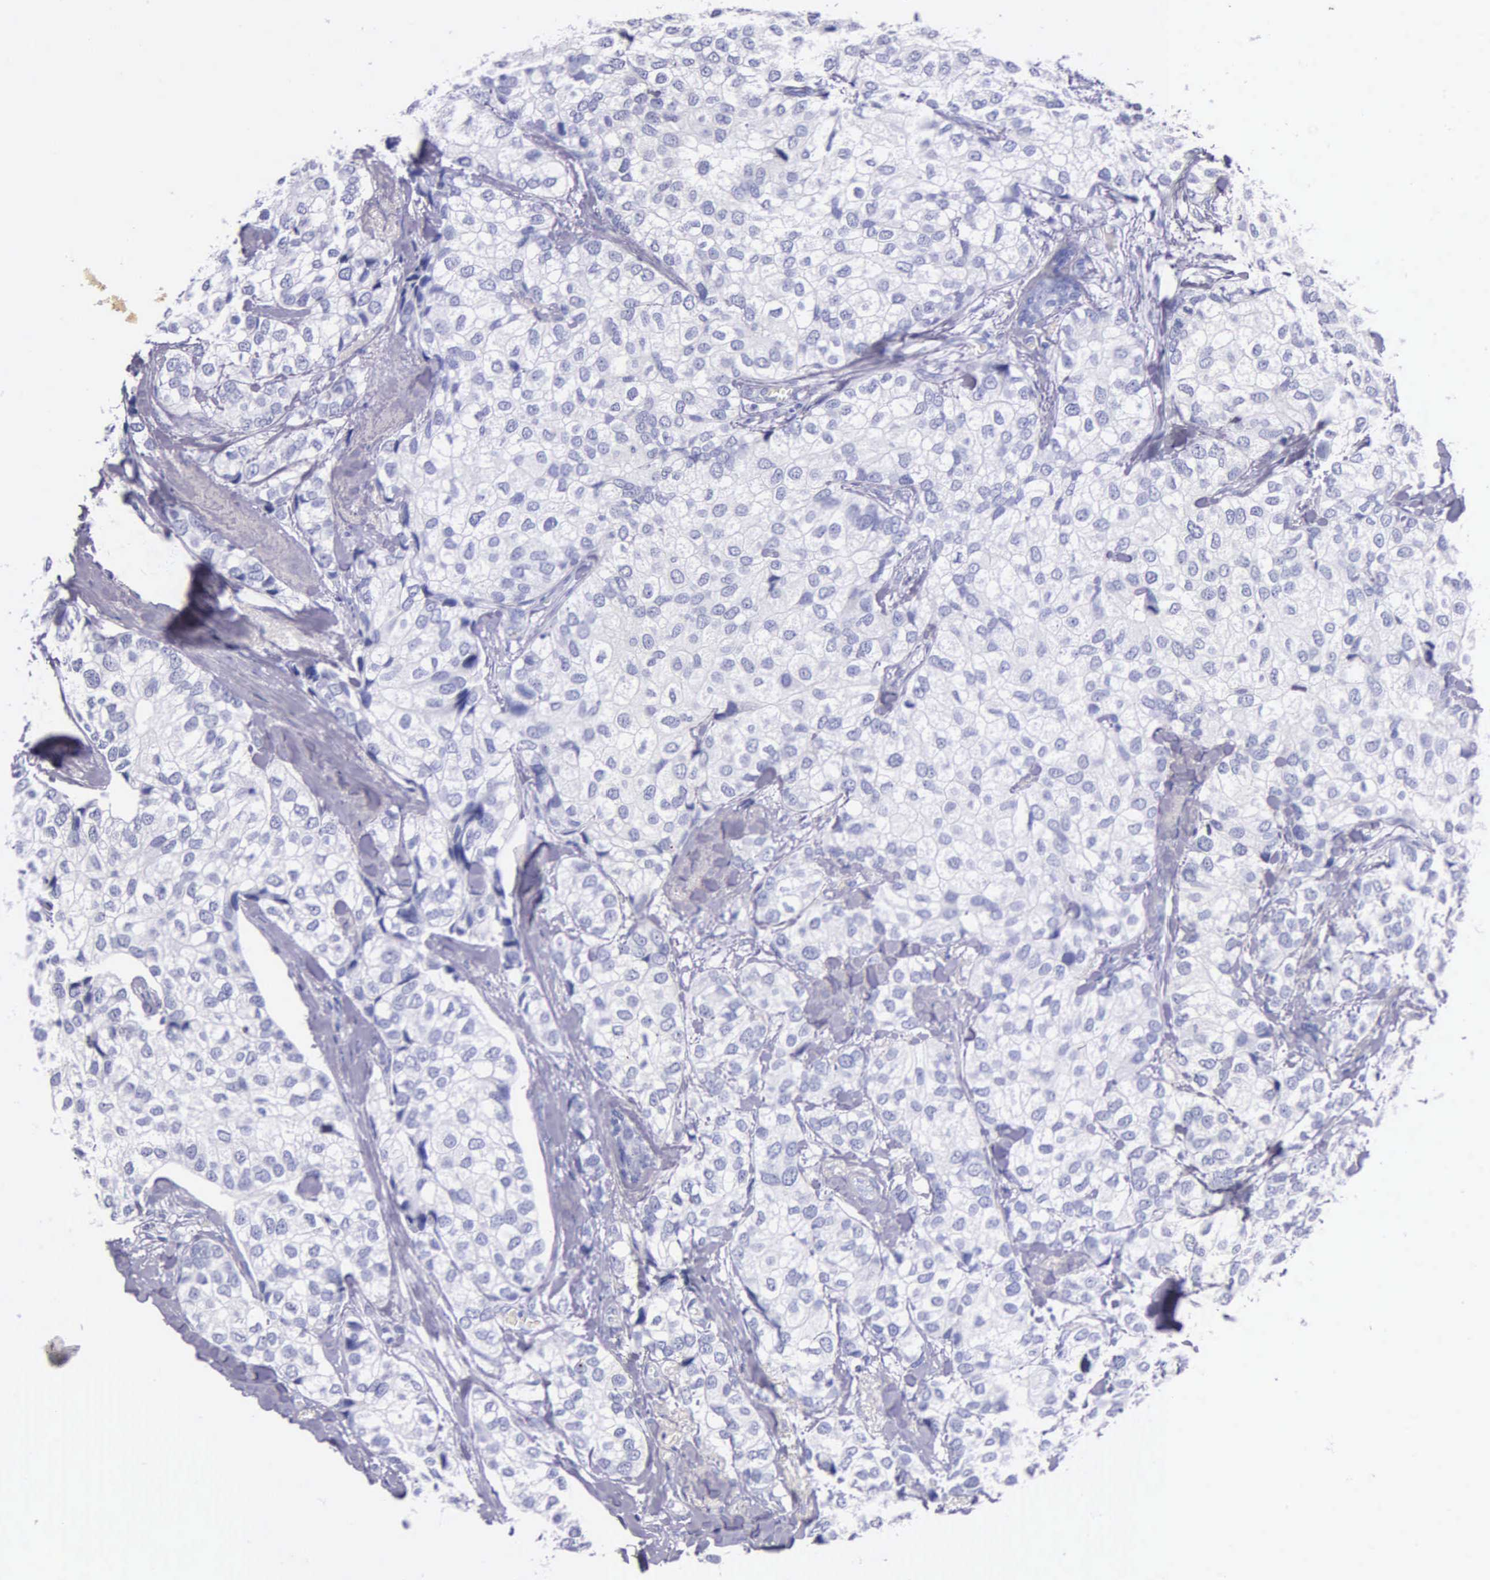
{"staining": {"intensity": "negative", "quantity": "none", "location": "none"}, "tissue": "breast cancer", "cell_type": "Tumor cells", "image_type": "cancer", "snomed": [{"axis": "morphology", "description": "Duct carcinoma"}, {"axis": "topography", "description": "Breast"}], "caption": "Immunohistochemical staining of infiltrating ductal carcinoma (breast) displays no significant staining in tumor cells.", "gene": "KLK3", "patient": {"sex": "female", "age": 68}}